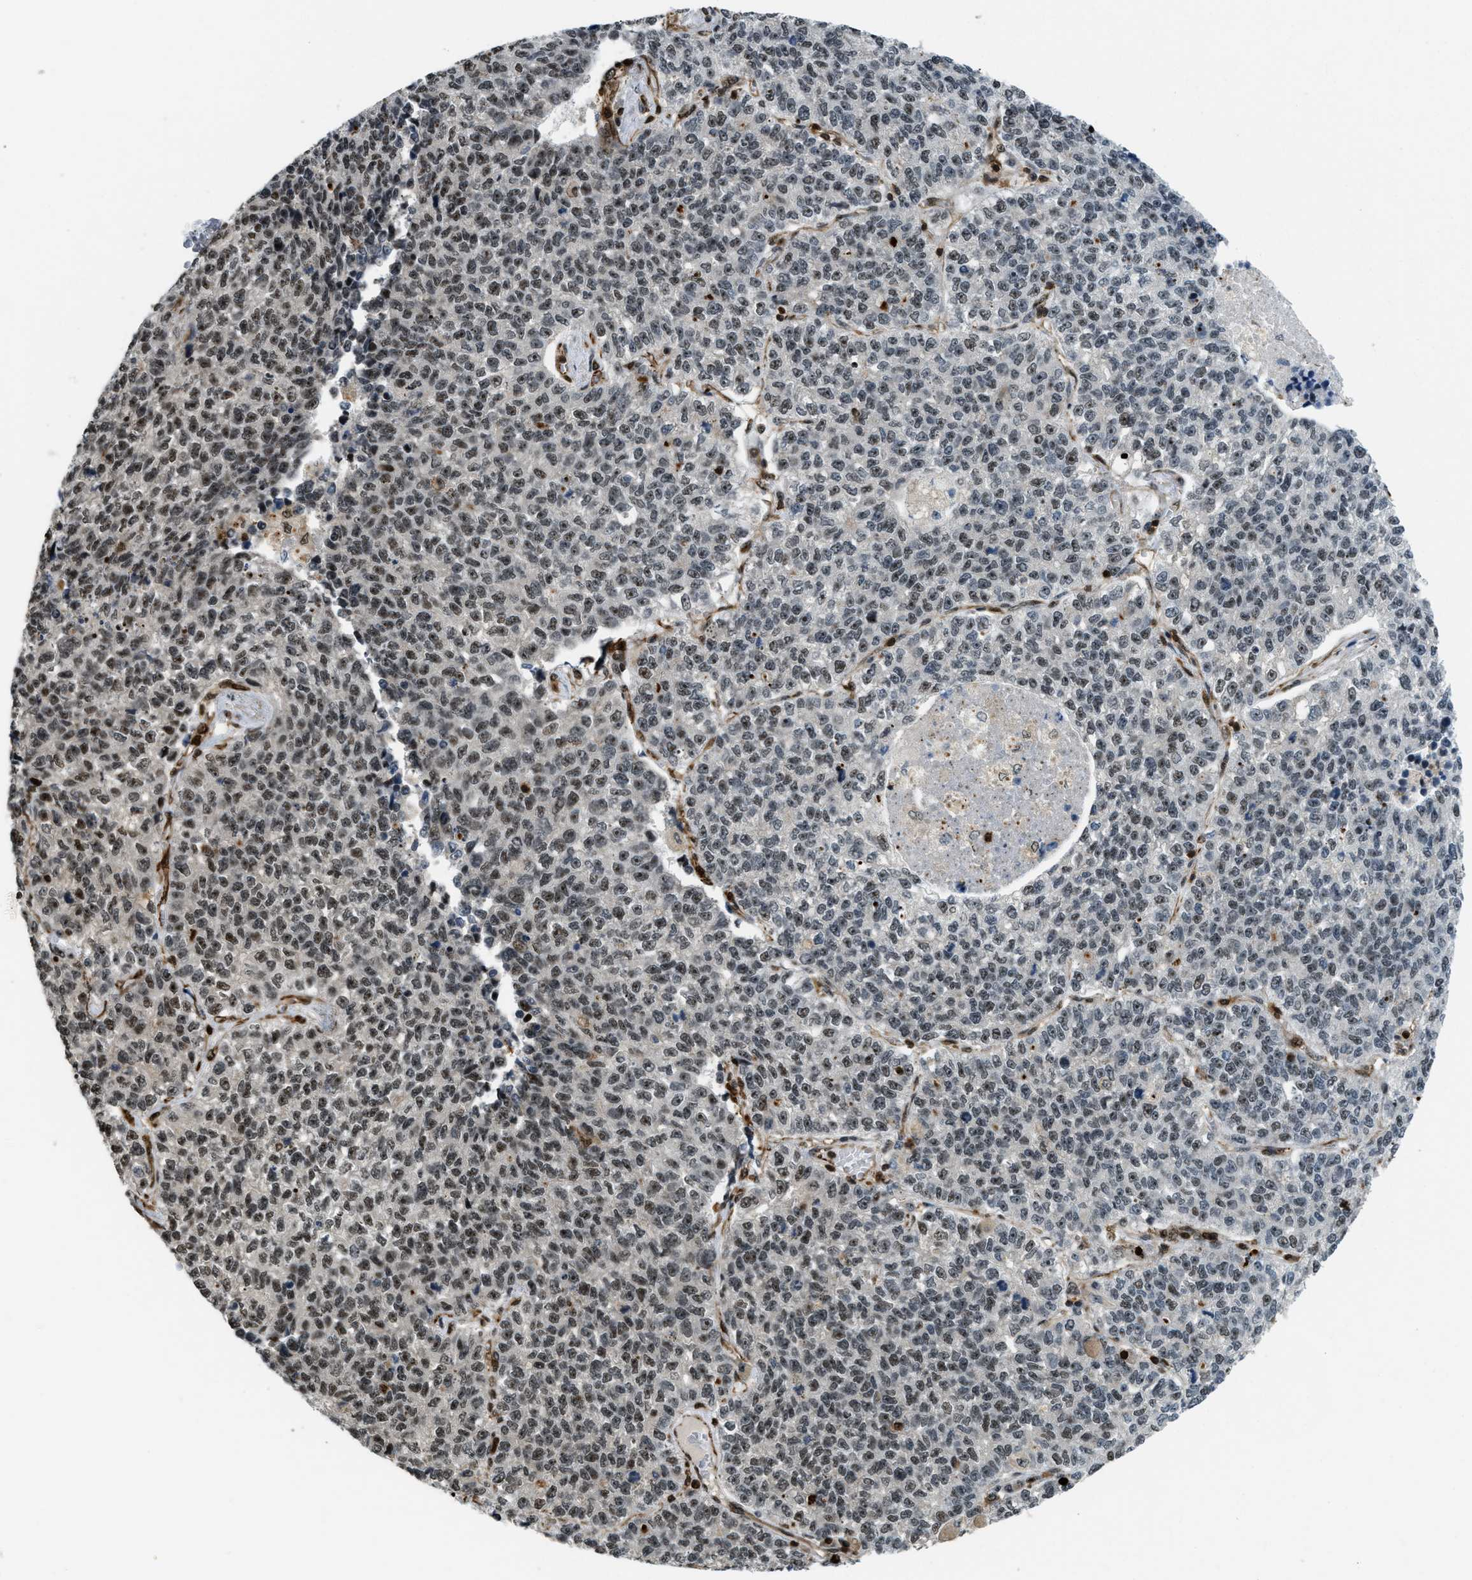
{"staining": {"intensity": "moderate", "quantity": ">75%", "location": "nuclear"}, "tissue": "lung cancer", "cell_type": "Tumor cells", "image_type": "cancer", "snomed": [{"axis": "morphology", "description": "Adenocarcinoma, NOS"}, {"axis": "topography", "description": "Lung"}], "caption": "An IHC image of neoplastic tissue is shown. Protein staining in brown labels moderate nuclear positivity in adenocarcinoma (lung) within tumor cells.", "gene": "E2F1", "patient": {"sex": "male", "age": 49}}